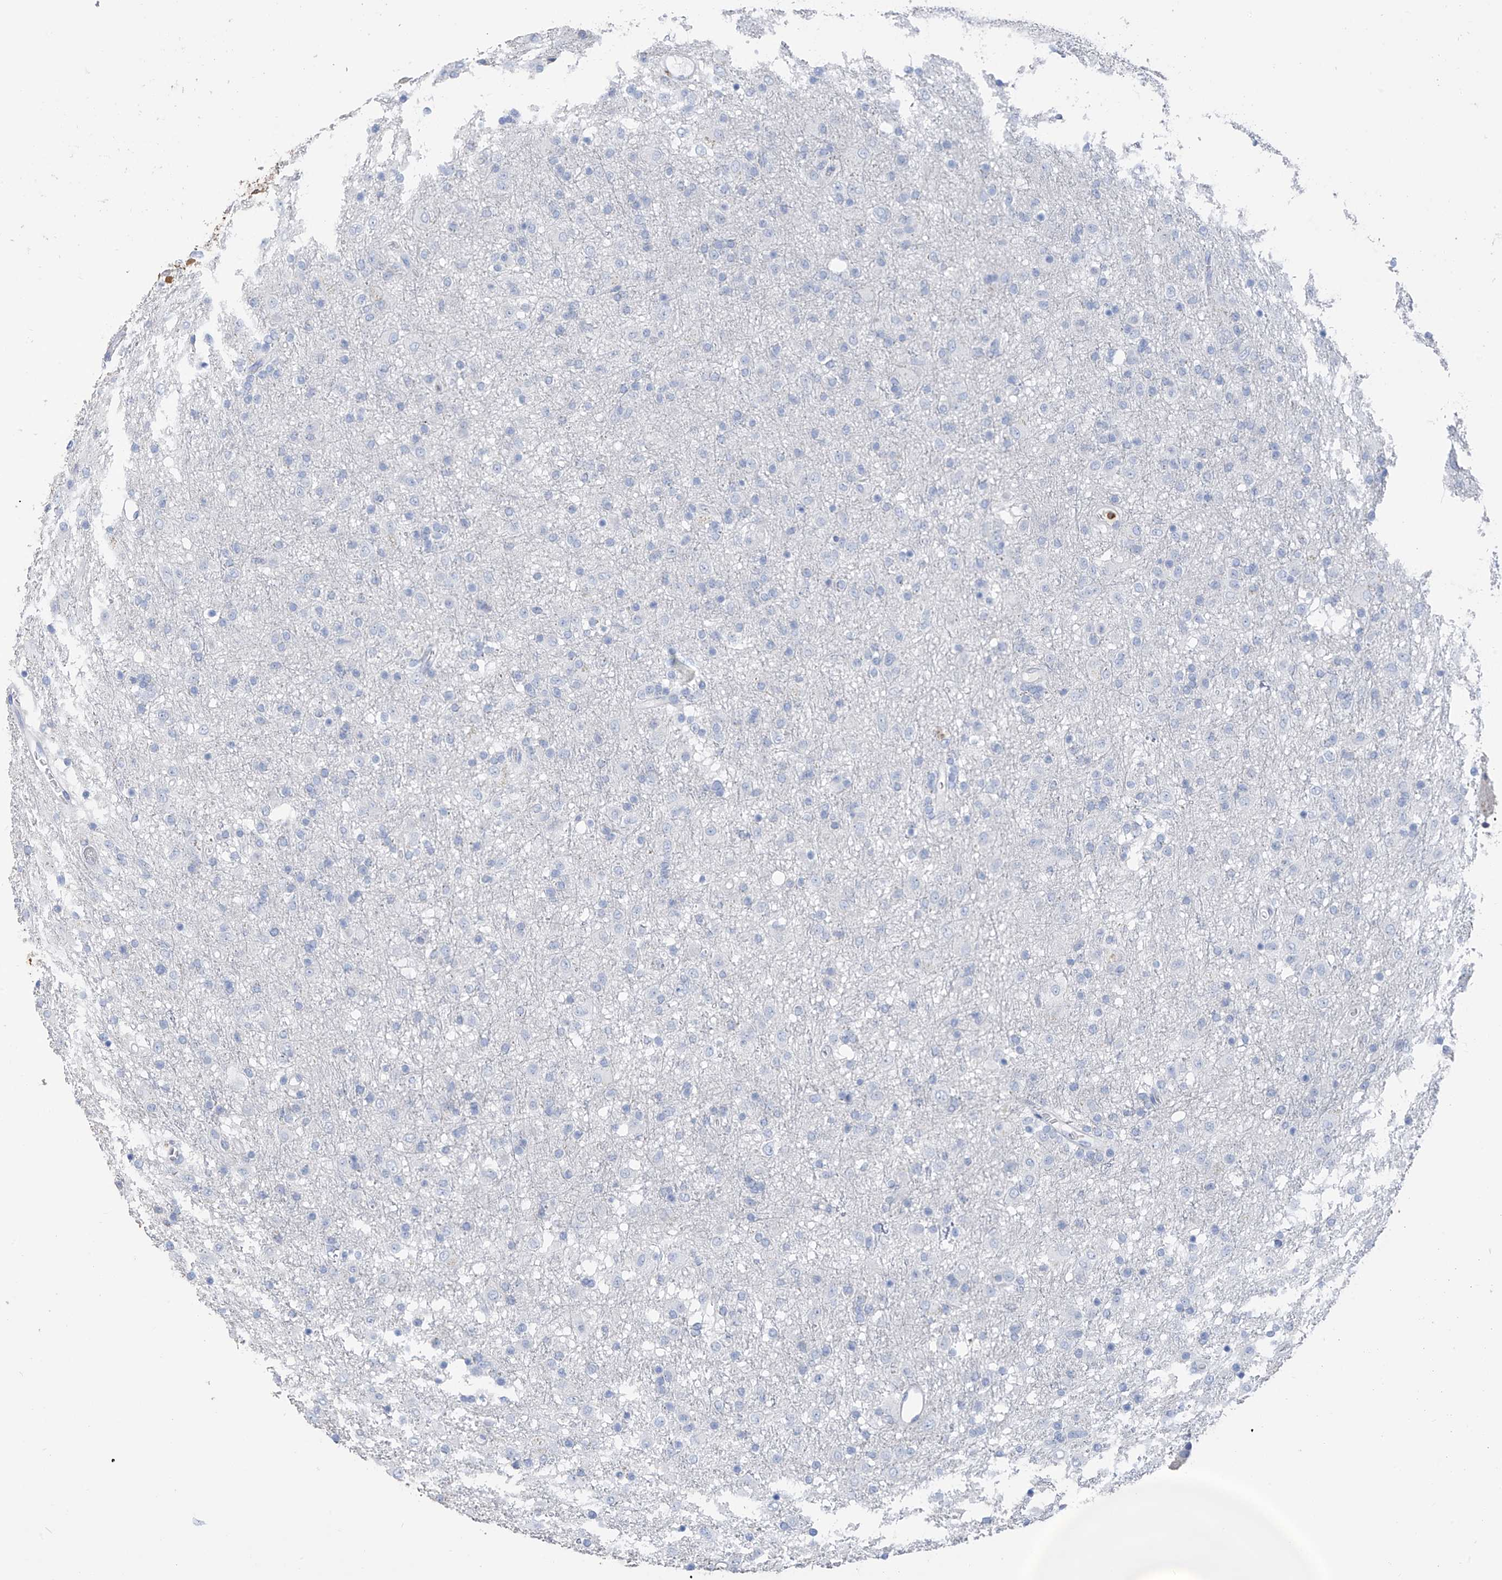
{"staining": {"intensity": "negative", "quantity": "none", "location": "none"}, "tissue": "glioma", "cell_type": "Tumor cells", "image_type": "cancer", "snomed": [{"axis": "morphology", "description": "Glioma, malignant, Low grade"}, {"axis": "topography", "description": "Brain"}], "caption": "High power microscopy histopathology image of an immunohistochemistry image of glioma, revealing no significant expression in tumor cells. The staining was performed using DAB (3,3'-diaminobenzidine) to visualize the protein expression in brown, while the nuclei were stained in blue with hematoxylin (Magnification: 20x).", "gene": "PAFAH1B3", "patient": {"sex": "male", "age": 65}}